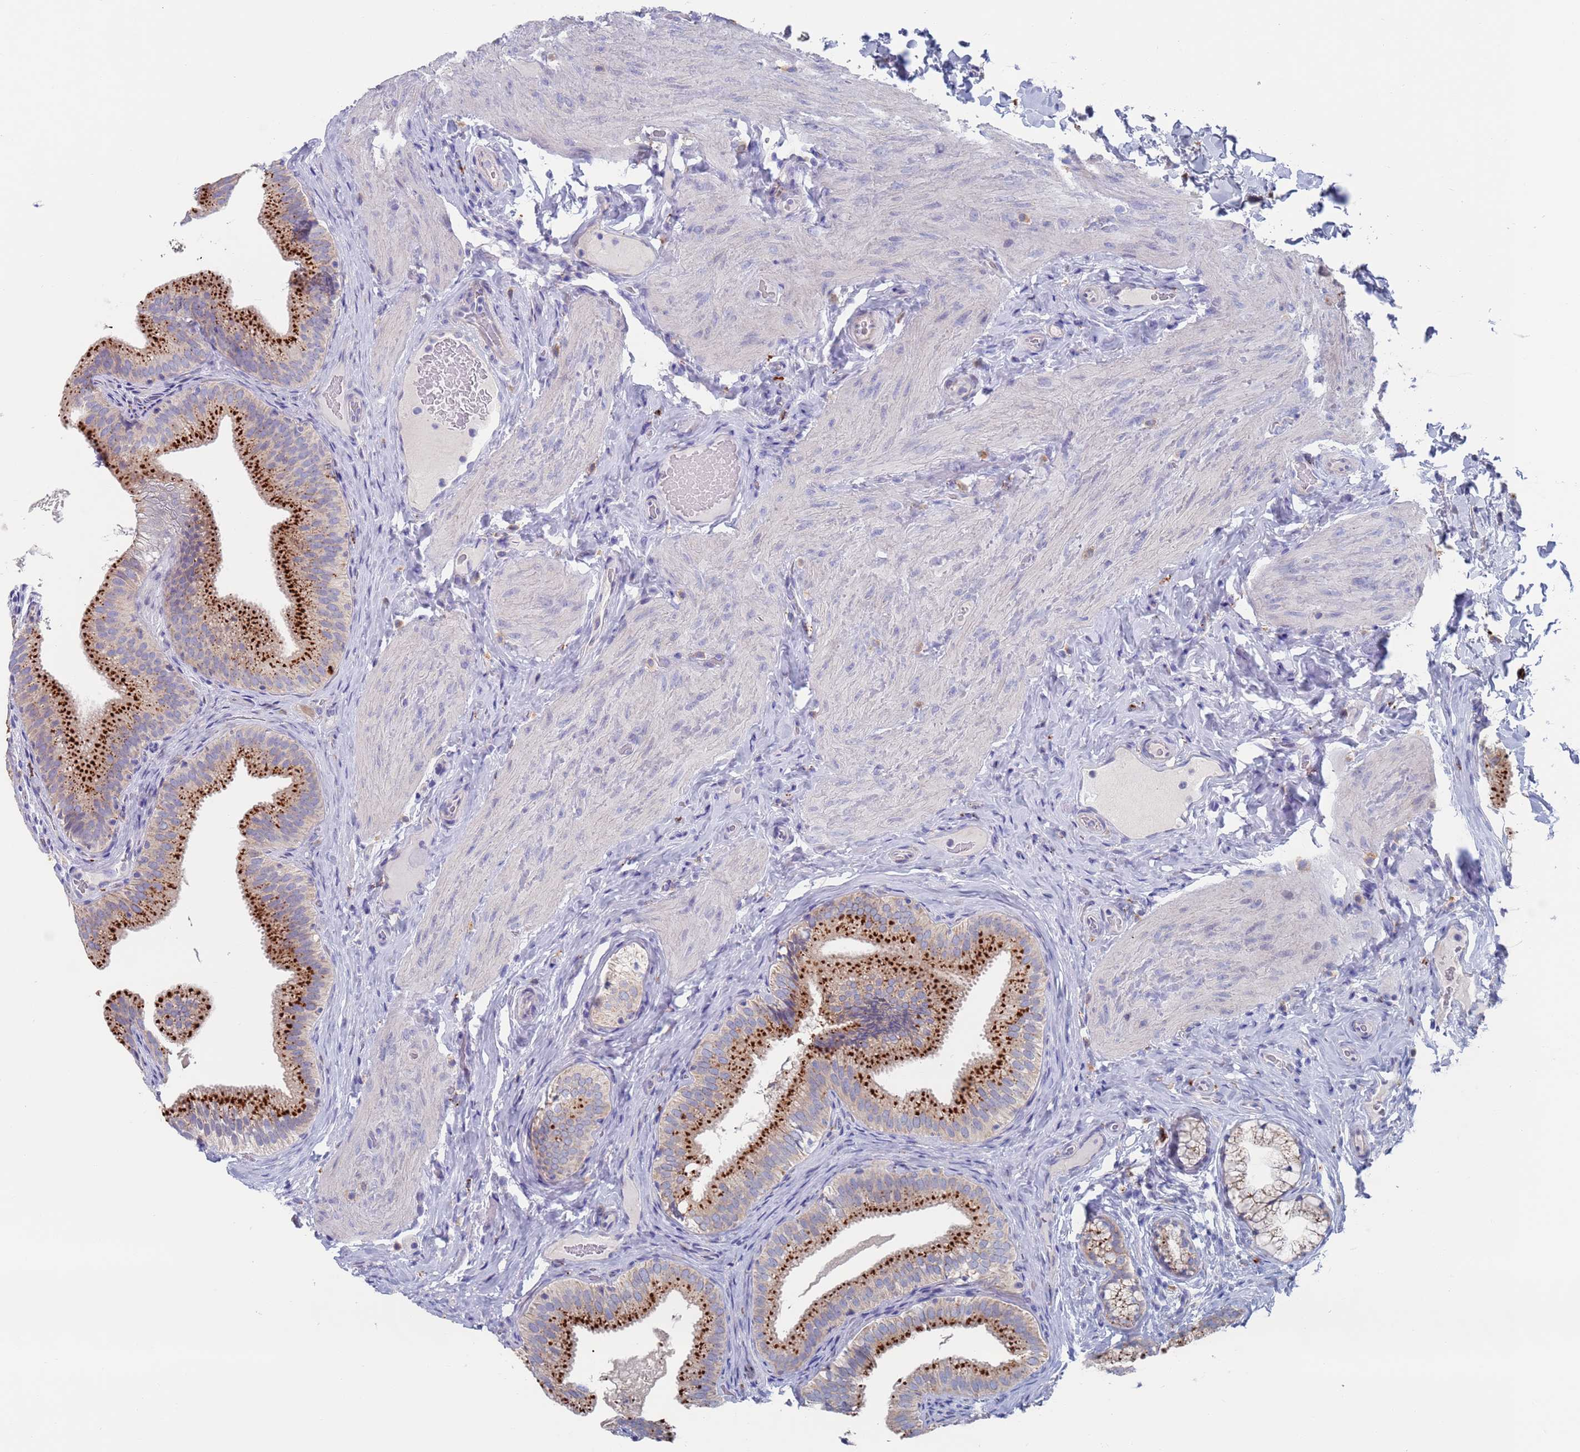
{"staining": {"intensity": "strong", "quantity": ">75%", "location": "cytoplasmic/membranous"}, "tissue": "gallbladder", "cell_type": "Glandular cells", "image_type": "normal", "snomed": [{"axis": "morphology", "description": "Normal tissue, NOS"}, {"axis": "topography", "description": "Gallbladder"}], "caption": "Gallbladder stained with DAB immunohistochemistry (IHC) demonstrates high levels of strong cytoplasmic/membranous expression in approximately >75% of glandular cells. The staining was performed using DAB, with brown indicating positive protein expression. Nuclei are stained blue with hematoxylin.", "gene": "FUCA1", "patient": {"sex": "female", "age": 30}}